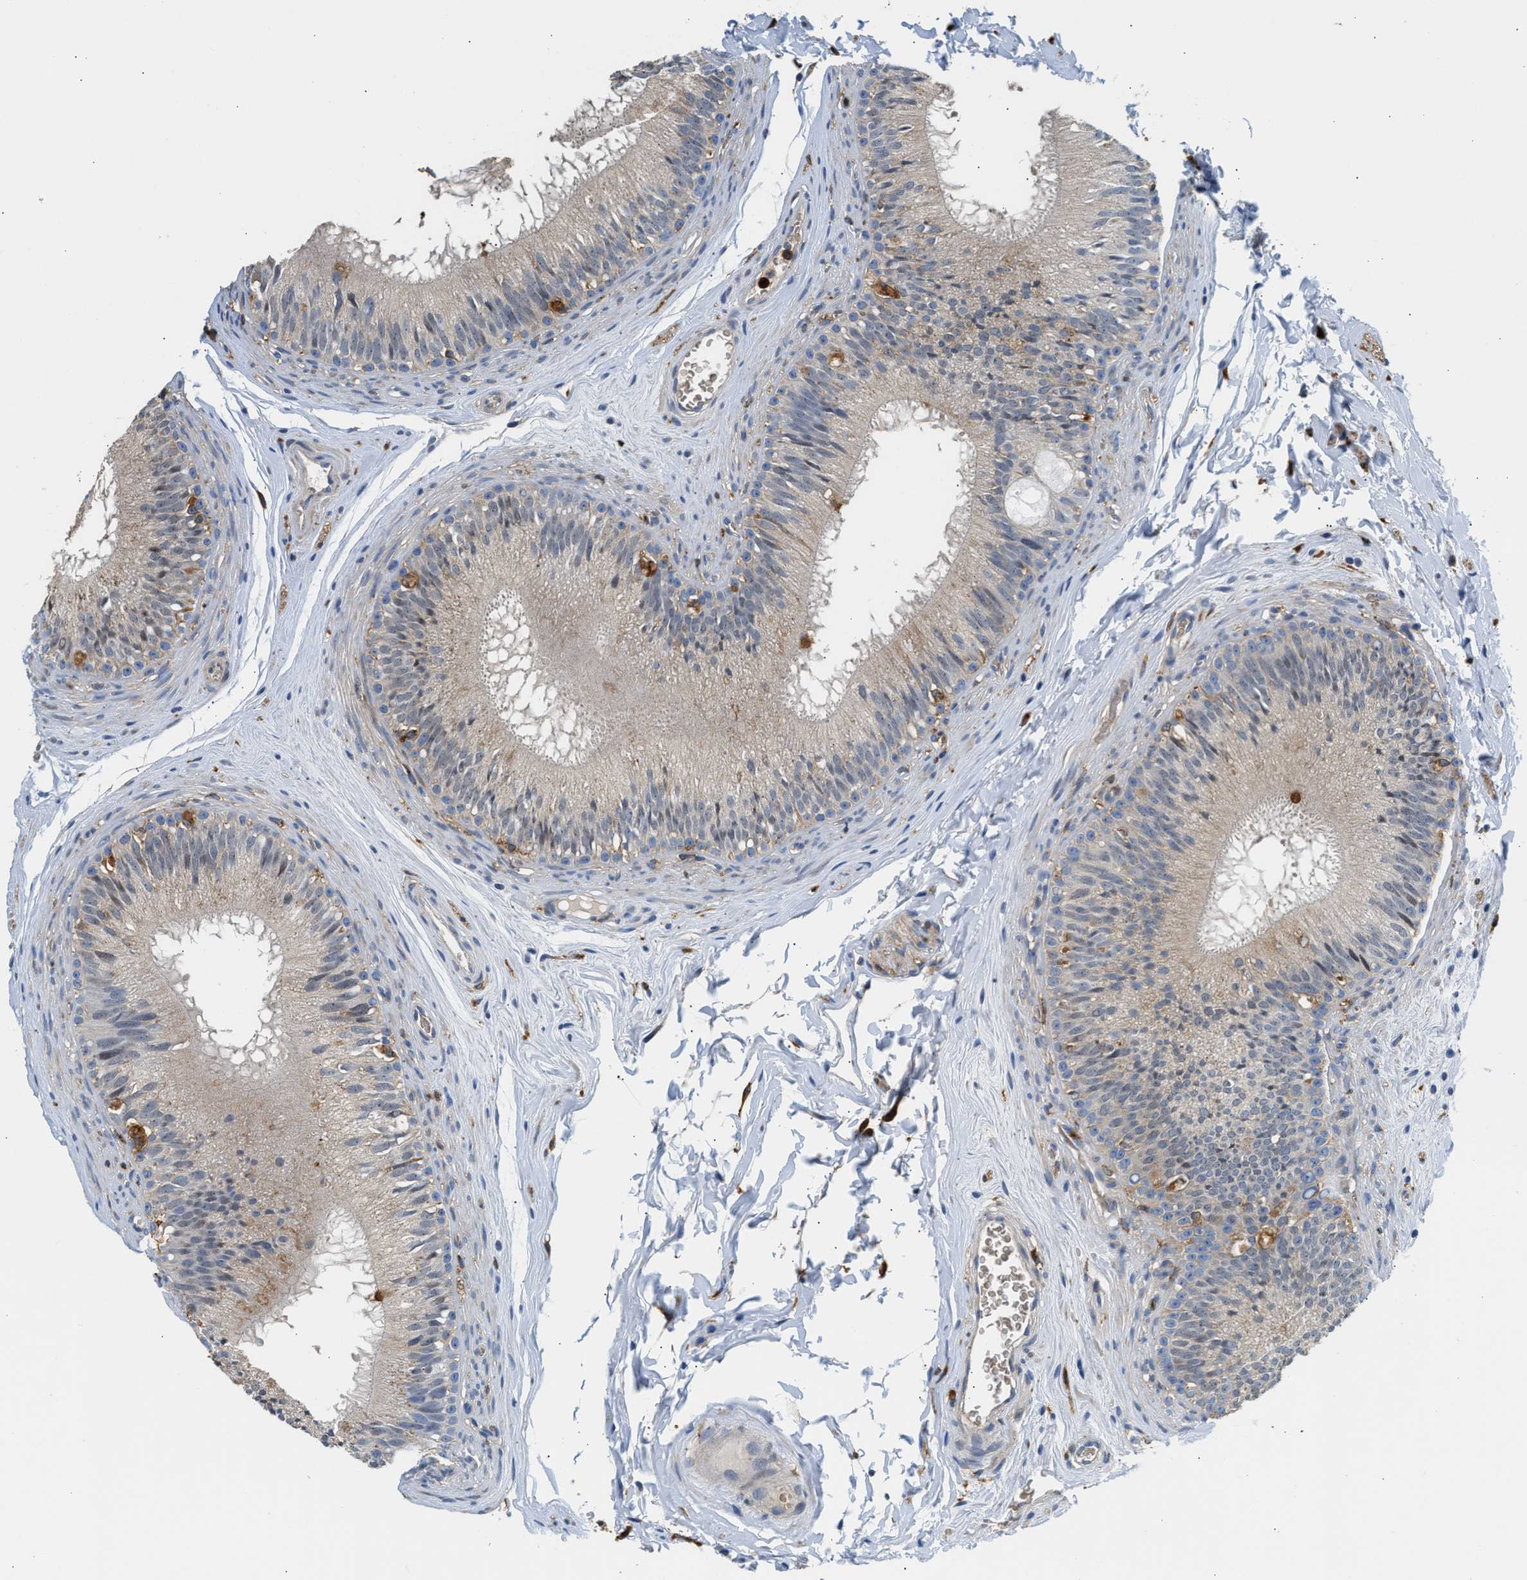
{"staining": {"intensity": "moderate", "quantity": "25%-75%", "location": "cytoplasmic/membranous"}, "tissue": "epididymis", "cell_type": "Glandular cells", "image_type": "normal", "snomed": [{"axis": "morphology", "description": "Normal tissue, NOS"}, {"axis": "topography", "description": "Testis"}, {"axis": "topography", "description": "Epididymis"}], "caption": "Unremarkable epididymis was stained to show a protein in brown. There is medium levels of moderate cytoplasmic/membranous staining in approximately 25%-75% of glandular cells. (Stains: DAB in brown, nuclei in blue, Microscopy: brightfield microscopy at high magnification).", "gene": "RAB31", "patient": {"sex": "male", "age": 36}}